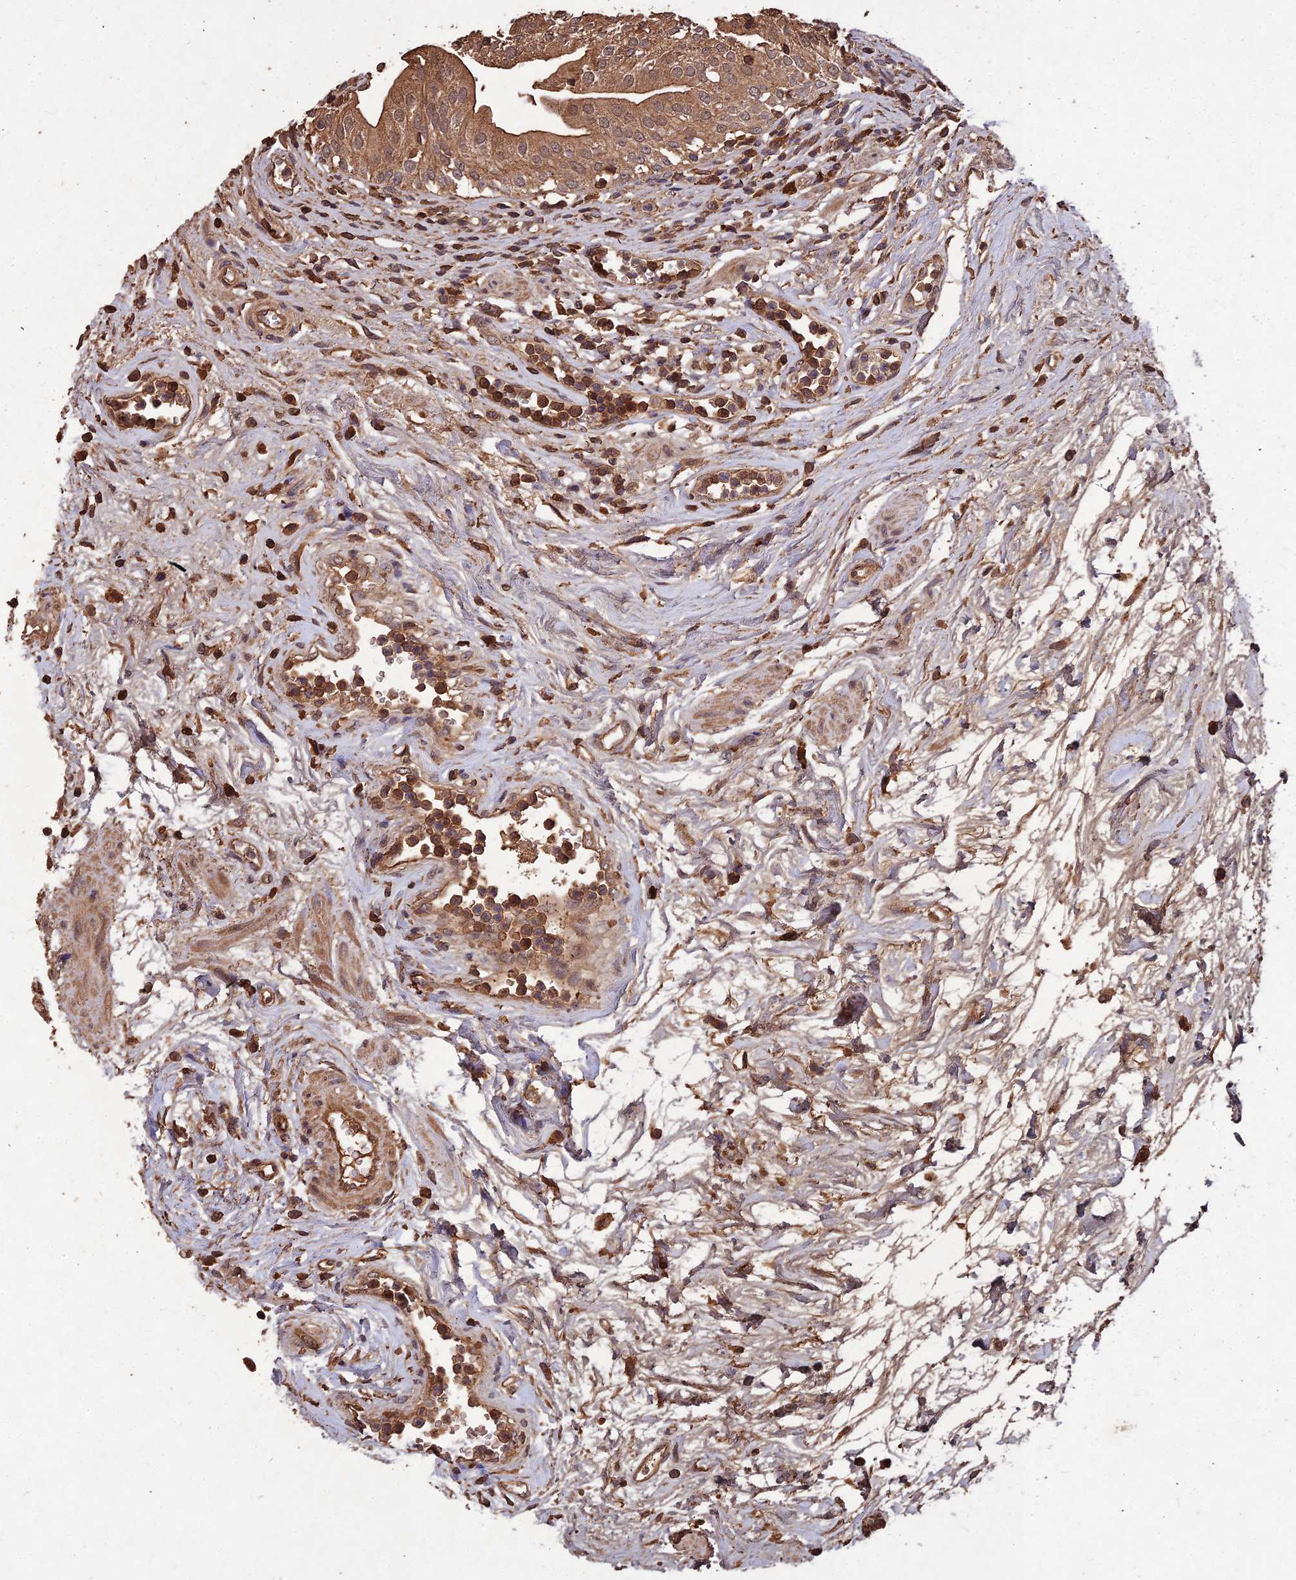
{"staining": {"intensity": "moderate", "quantity": ">75%", "location": "cytoplasmic/membranous,nuclear"}, "tissue": "urinary bladder", "cell_type": "Urothelial cells", "image_type": "normal", "snomed": [{"axis": "morphology", "description": "Normal tissue, NOS"}, {"axis": "morphology", "description": "Inflammation, NOS"}, {"axis": "topography", "description": "Urinary bladder"}], "caption": "Moderate cytoplasmic/membranous,nuclear staining for a protein is appreciated in about >75% of urothelial cells of benign urinary bladder using IHC.", "gene": "SYMPK", "patient": {"sex": "male", "age": 63}}